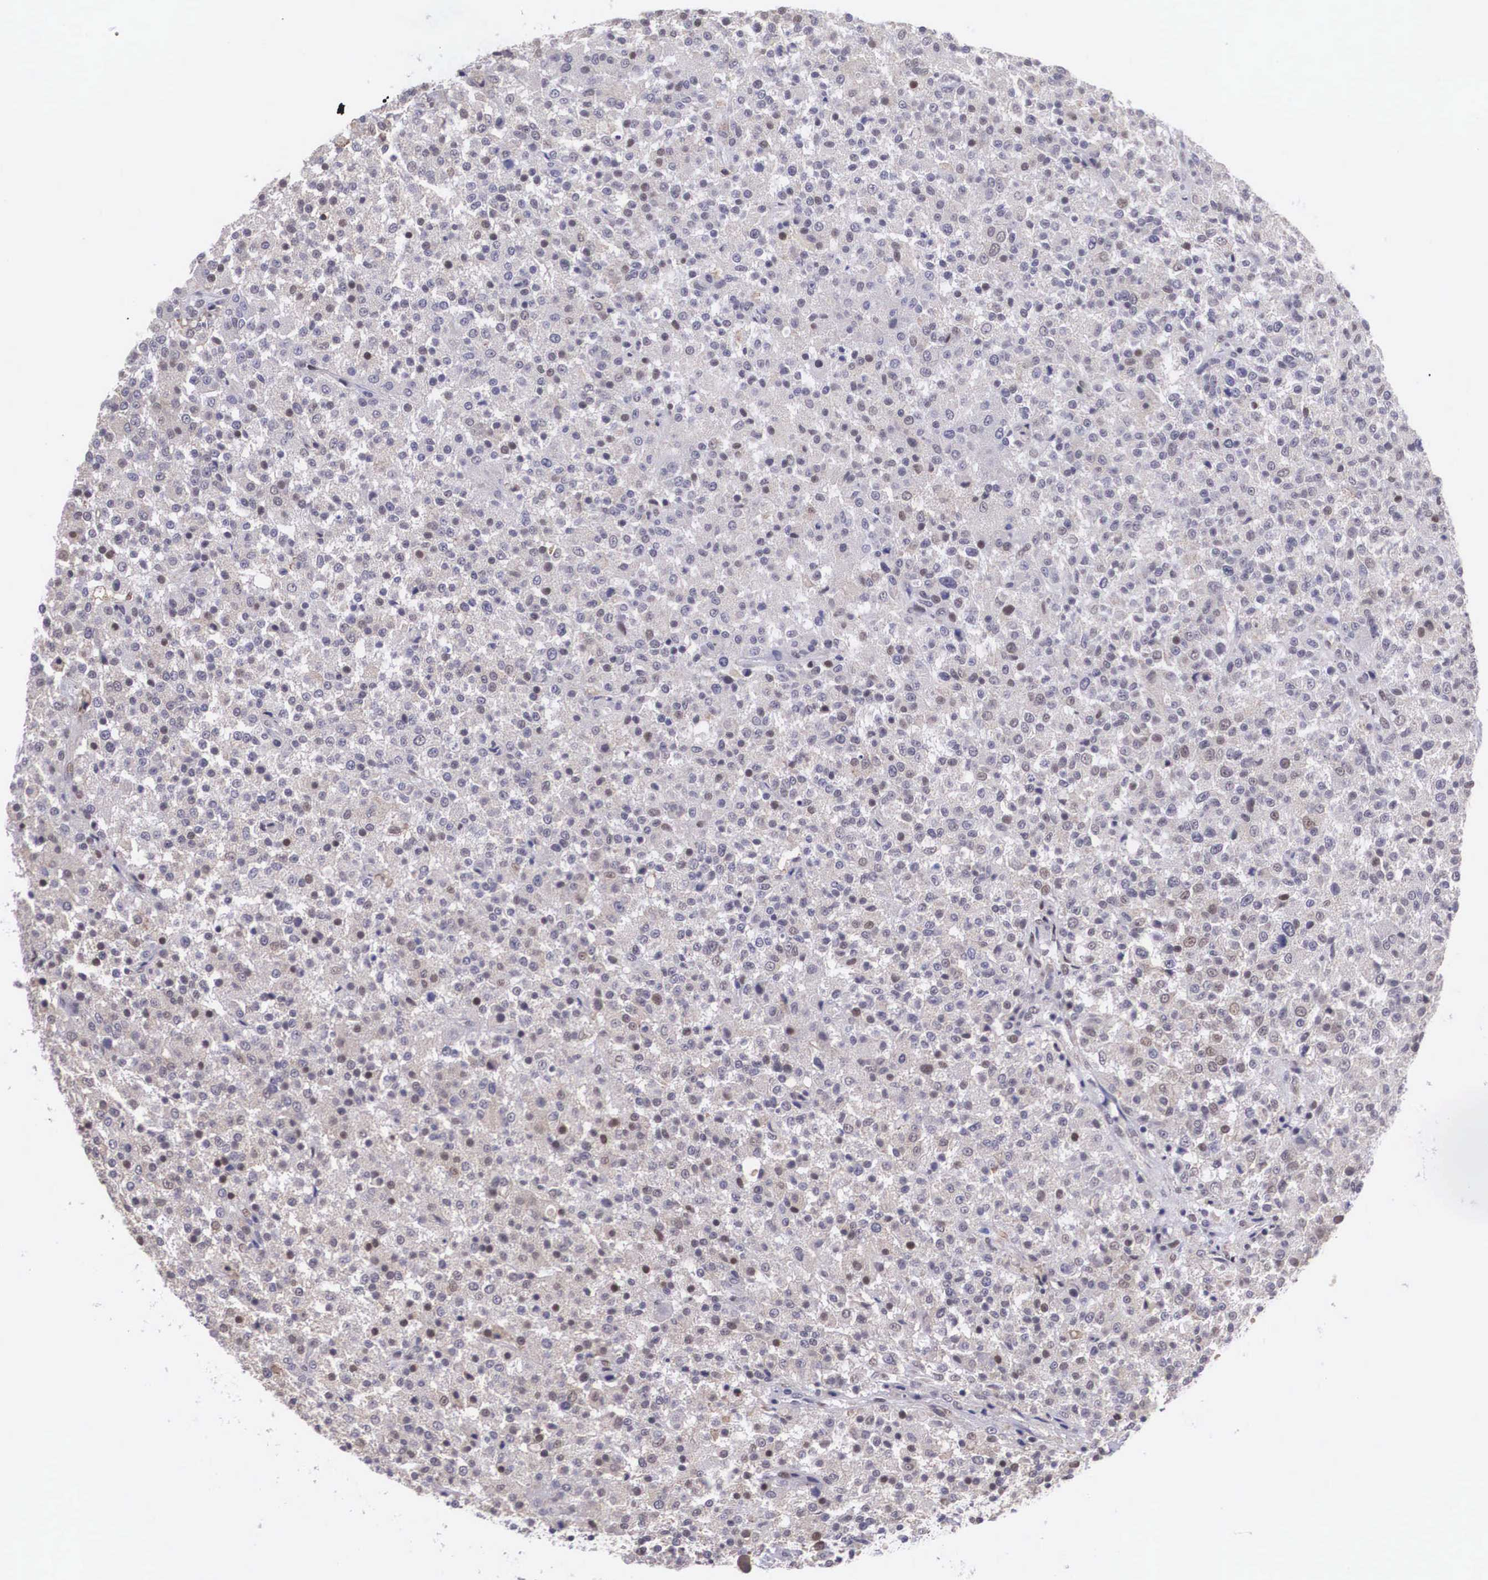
{"staining": {"intensity": "negative", "quantity": "none", "location": "none"}, "tissue": "testis cancer", "cell_type": "Tumor cells", "image_type": "cancer", "snomed": [{"axis": "morphology", "description": "Seminoma, NOS"}, {"axis": "topography", "description": "Testis"}], "caption": "Tumor cells are negative for brown protein staining in seminoma (testis).", "gene": "SLC25A21", "patient": {"sex": "male", "age": 59}}